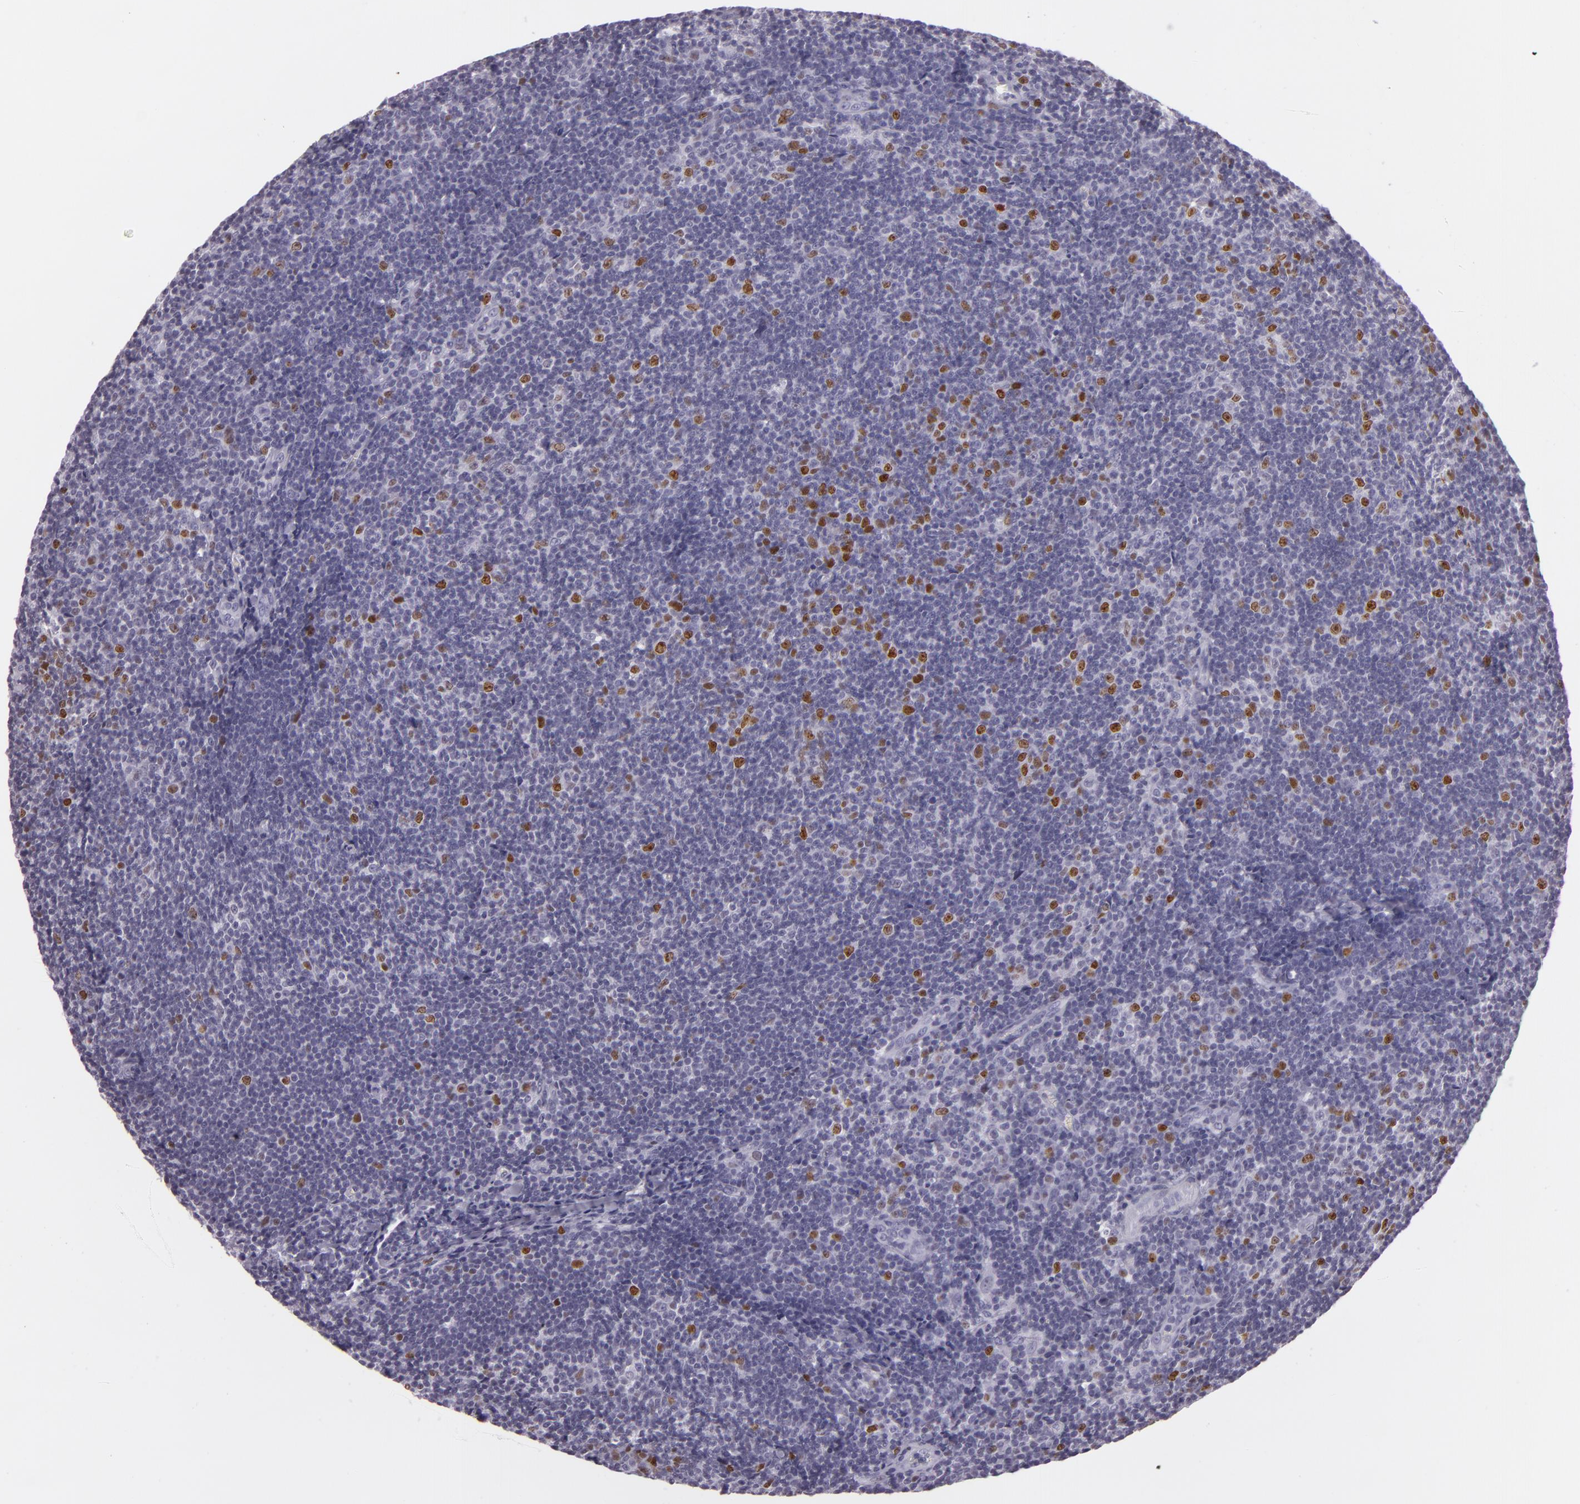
{"staining": {"intensity": "moderate", "quantity": "<25%", "location": "nuclear"}, "tissue": "lymphoma", "cell_type": "Tumor cells", "image_type": "cancer", "snomed": [{"axis": "morphology", "description": "Malignant lymphoma, non-Hodgkin's type, Low grade"}, {"axis": "topography", "description": "Lymph node"}], "caption": "IHC of malignant lymphoma, non-Hodgkin's type (low-grade) demonstrates low levels of moderate nuclear positivity in approximately <25% of tumor cells.", "gene": "MCM3", "patient": {"sex": "male", "age": 49}}